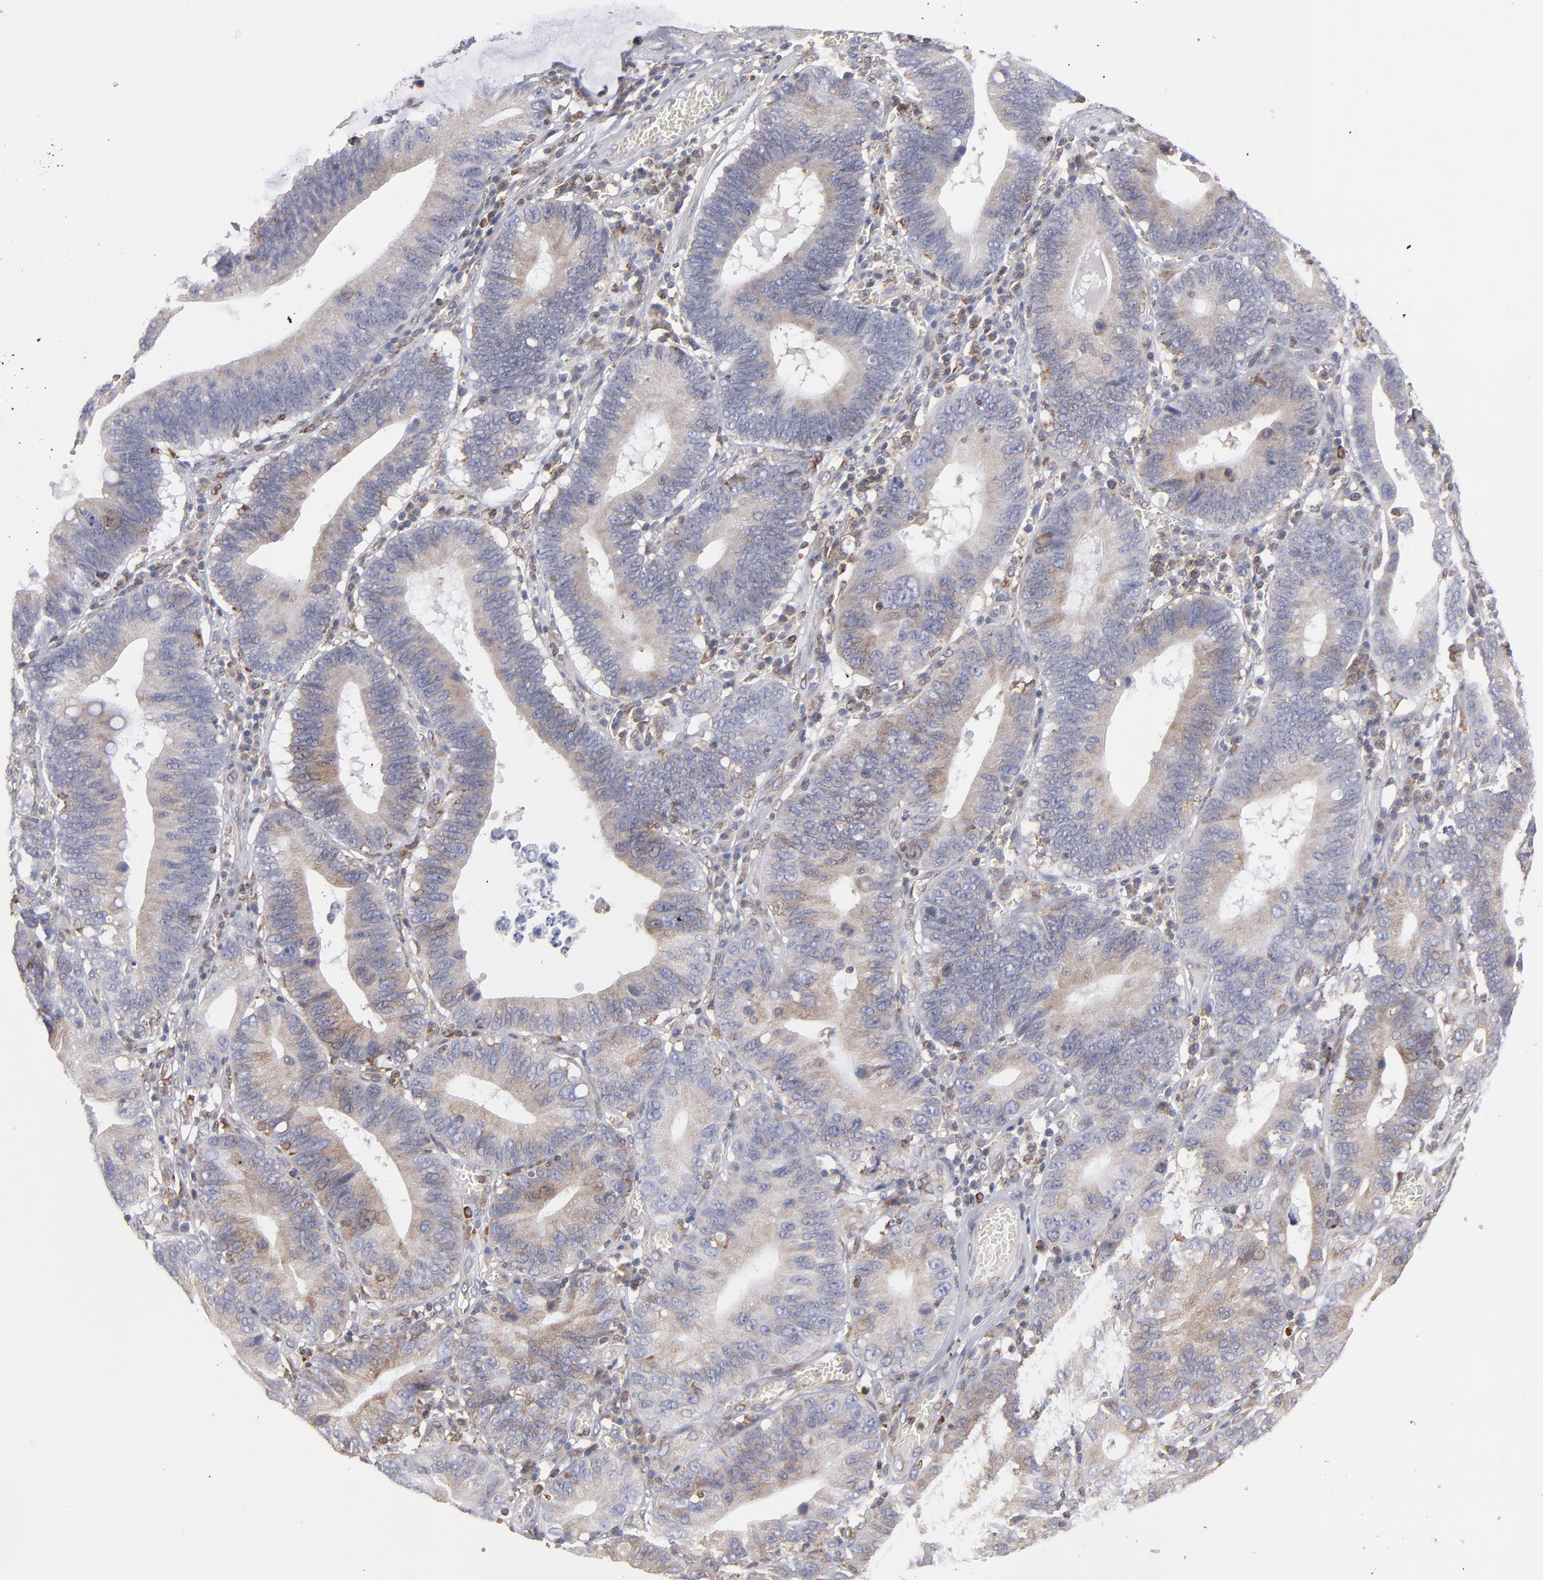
{"staining": {"intensity": "weak", "quantity": ">75%", "location": "cytoplasmic/membranous"}, "tissue": "stomach cancer", "cell_type": "Tumor cells", "image_type": "cancer", "snomed": [{"axis": "morphology", "description": "Adenocarcinoma, NOS"}, {"axis": "topography", "description": "Stomach"}, {"axis": "topography", "description": "Gastric cardia"}], "caption": "A brown stain highlights weak cytoplasmic/membranous staining of a protein in stomach cancer tumor cells. (IHC, brightfield microscopy, high magnification).", "gene": "TMX1", "patient": {"sex": "male", "age": 59}}